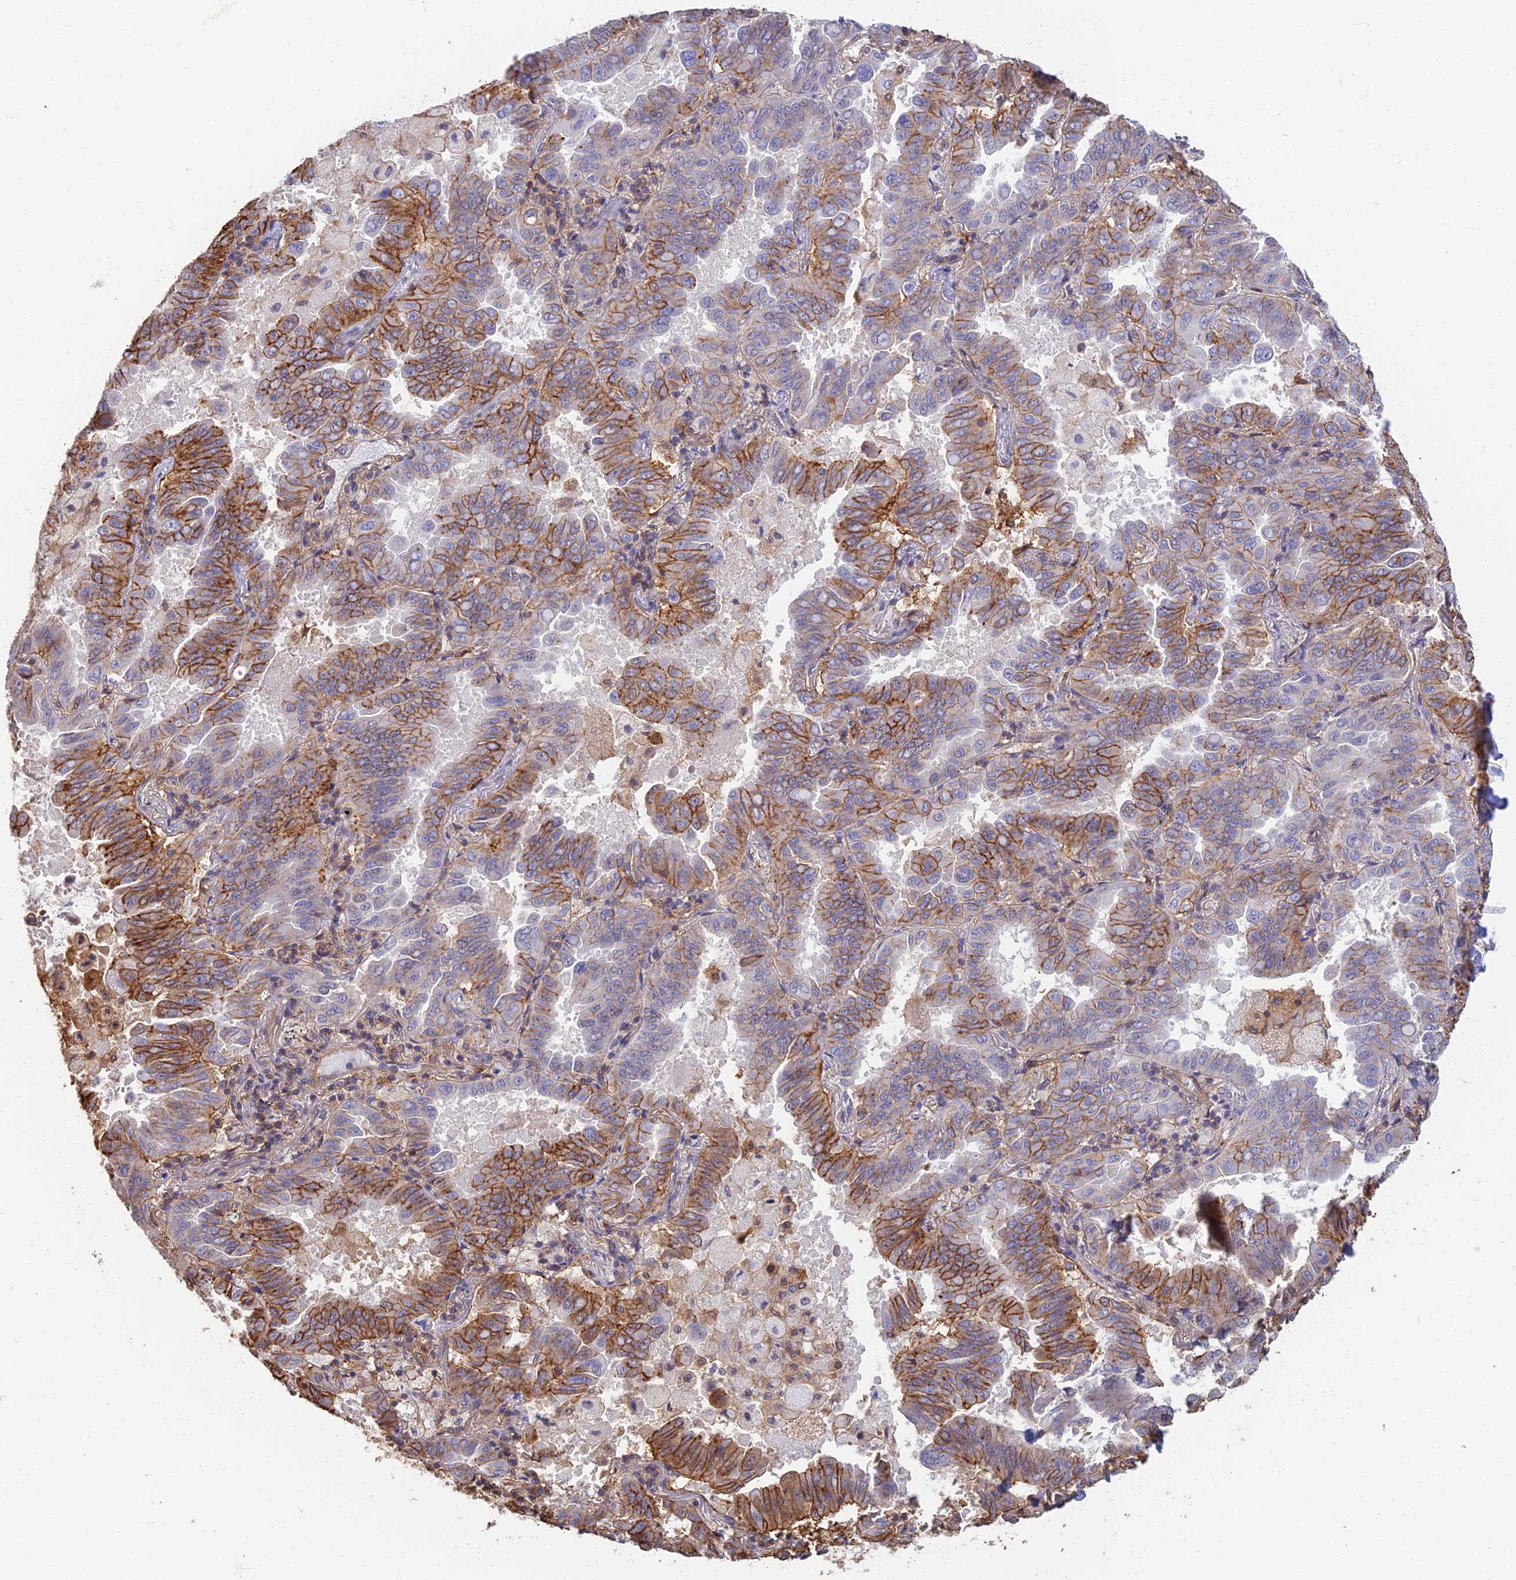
{"staining": {"intensity": "strong", "quantity": "25%-75%", "location": "cytoplasmic/membranous"}, "tissue": "lung cancer", "cell_type": "Tumor cells", "image_type": "cancer", "snomed": [{"axis": "morphology", "description": "Adenocarcinoma, NOS"}, {"axis": "topography", "description": "Lung"}], "caption": "There is high levels of strong cytoplasmic/membranous positivity in tumor cells of adenocarcinoma (lung), as demonstrated by immunohistochemical staining (brown color).", "gene": "LRRN3", "patient": {"sex": "male", "age": 64}}